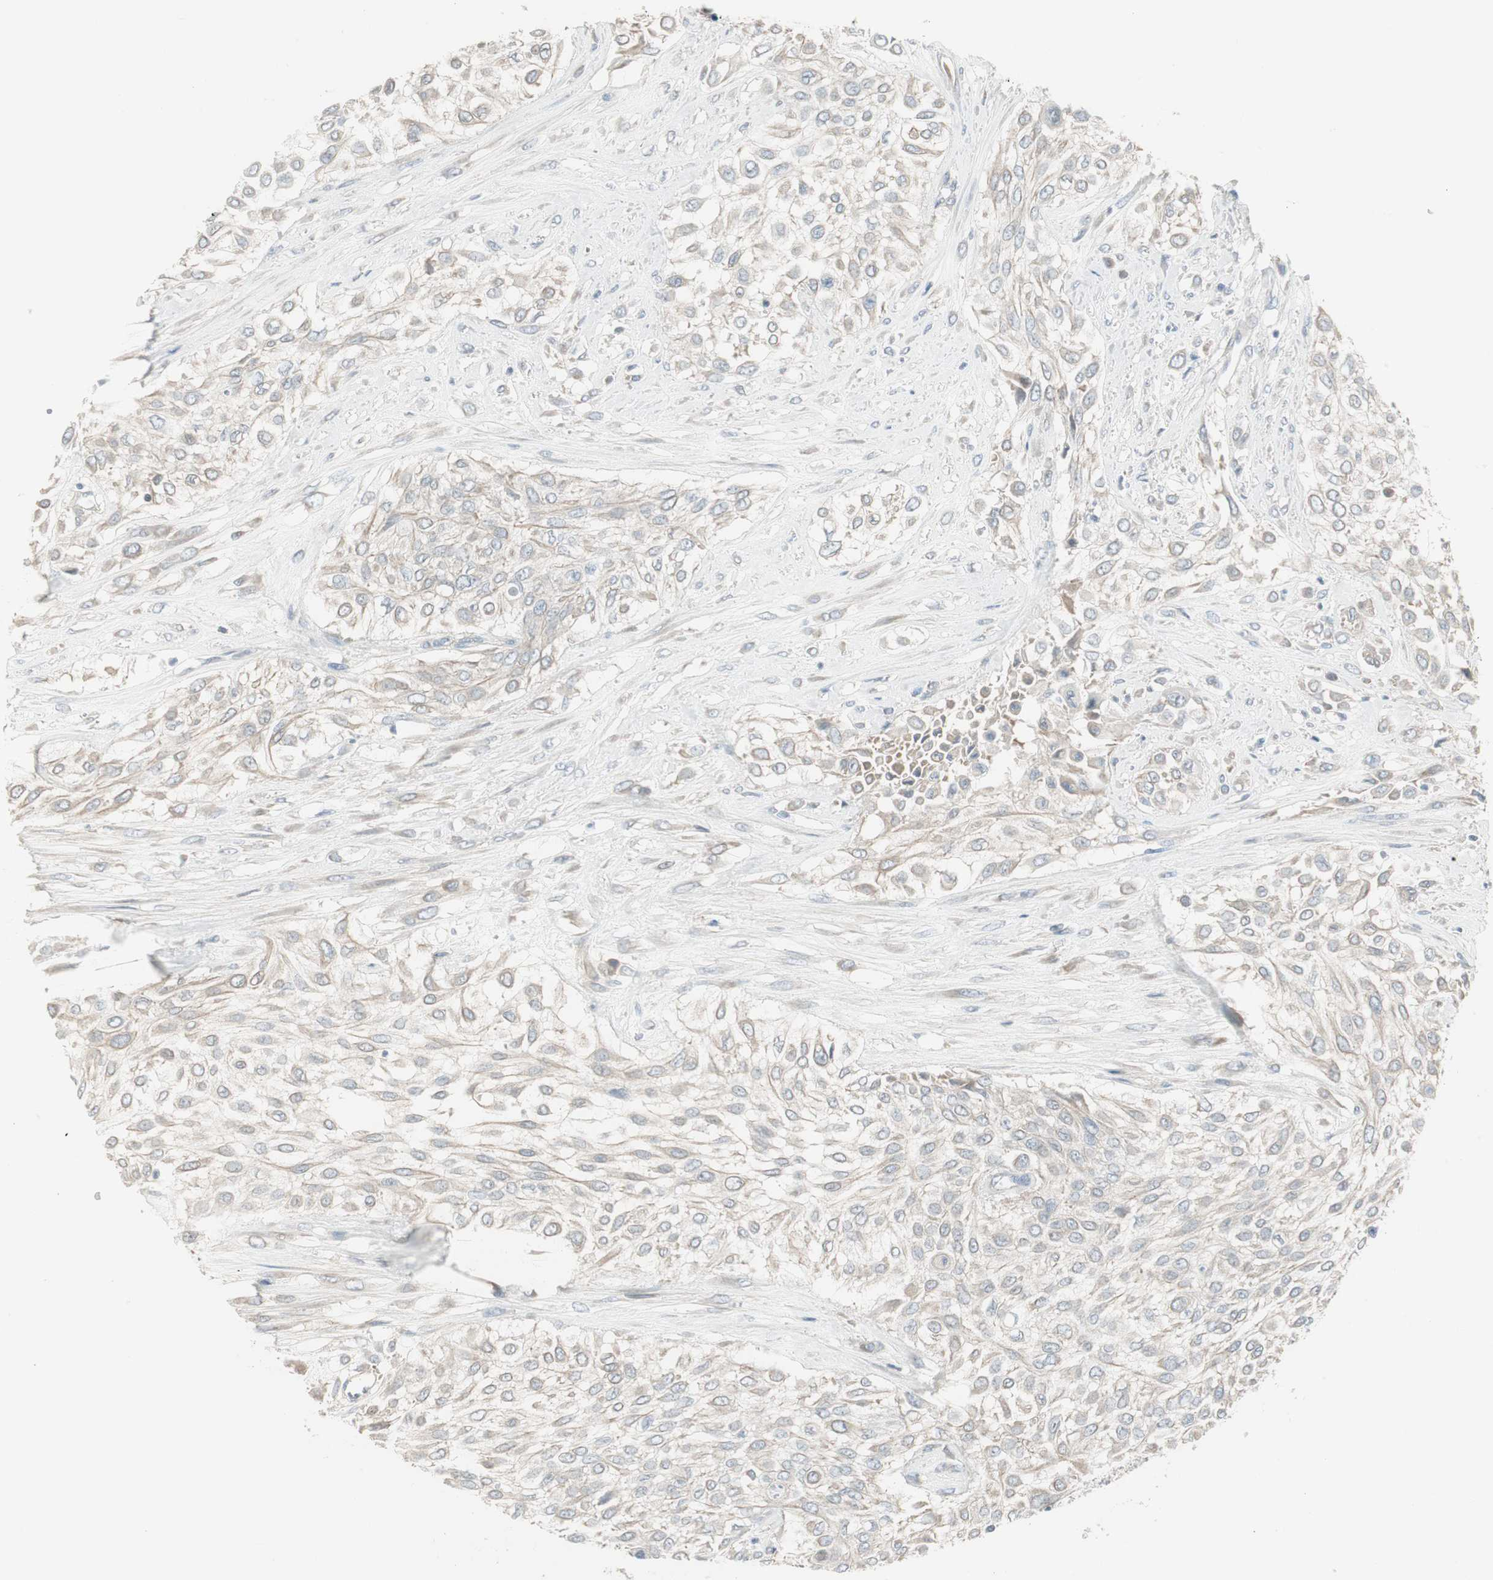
{"staining": {"intensity": "weak", "quantity": "25%-75%", "location": "cytoplasmic/membranous"}, "tissue": "urothelial cancer", "cell_type": "Tumor cells", "image_type": "cancer", "snomed": [{"axis": "morphology", "description": "Urothelial carcinoma, High grade"}, {"axis": "topography", "description": "Urinary bladder"}], "caption": "Immunohistochemistry photomicrograph of high-grade urothelial carcinoma stained for a protein (brown), which exhibits low levels of weak cytoplasmic/membranous expression in approximately 25%-75% of tumor cells.", "gene": "EVA1A", "patient": {"sex": "male", "age": 57}}